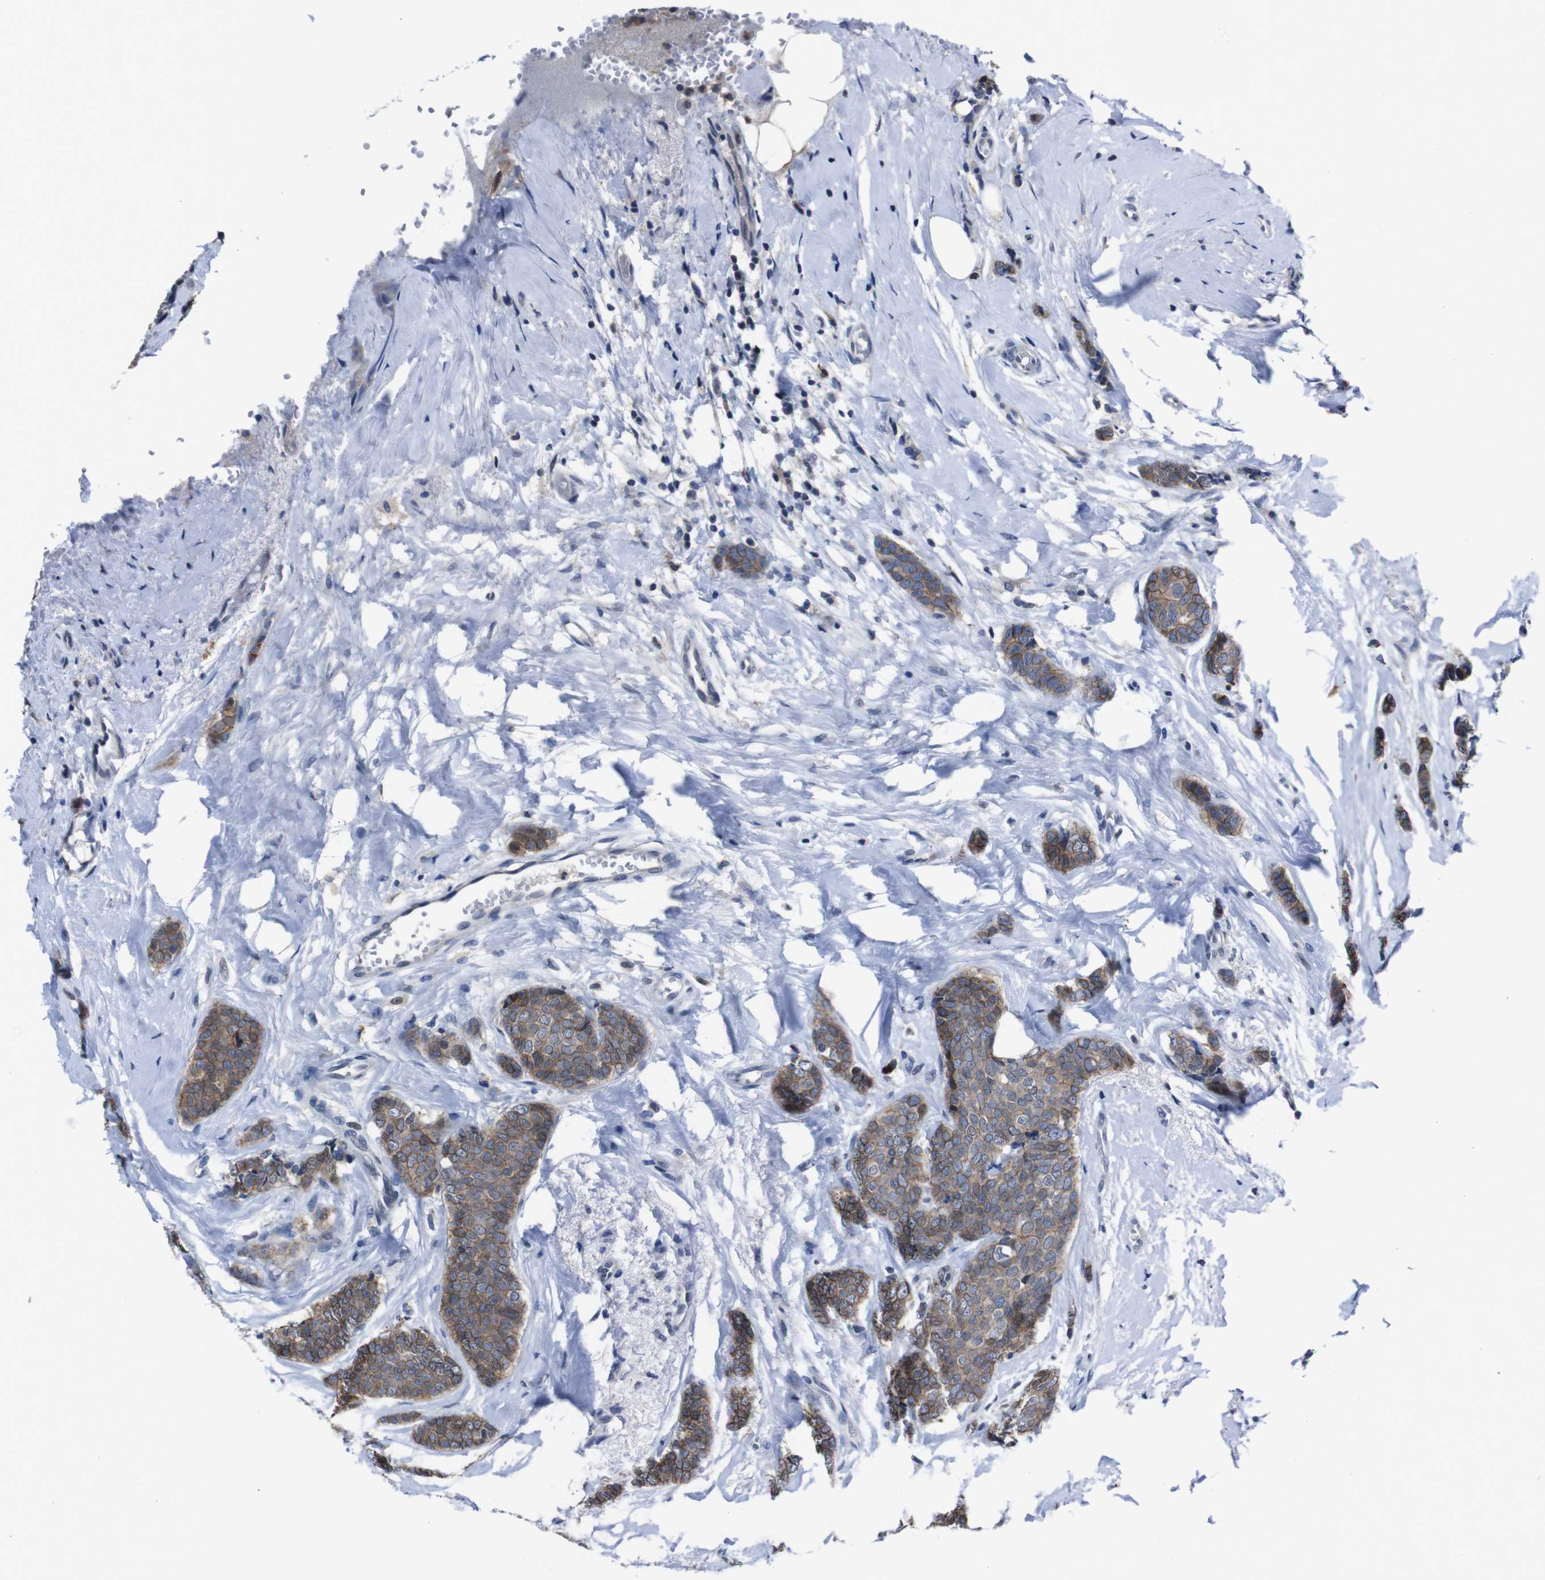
{"staining": {"intensity": "moderate", "quantity": ">75%", "location": "cytoplasmic/membranous"}, "tissue": "breast cancer", "cell_type": "Tumor cells", "image_type": "cancer", "snomed": [{"axis": "morphology", "description": "Lobular carcinoma"}, {"axis": "topography", "description": "Skin"}, {"axis": "topography", "description": "Breast"}], "caption": "High-power microscopy captured an IHC micrograph of breast cancer, revealing moderate cytoplasmic/membranous positivity in approximately >75% of tumor cells.", "gene": "SEMA4B", "patient": {"sex": "female", "age": 46}}